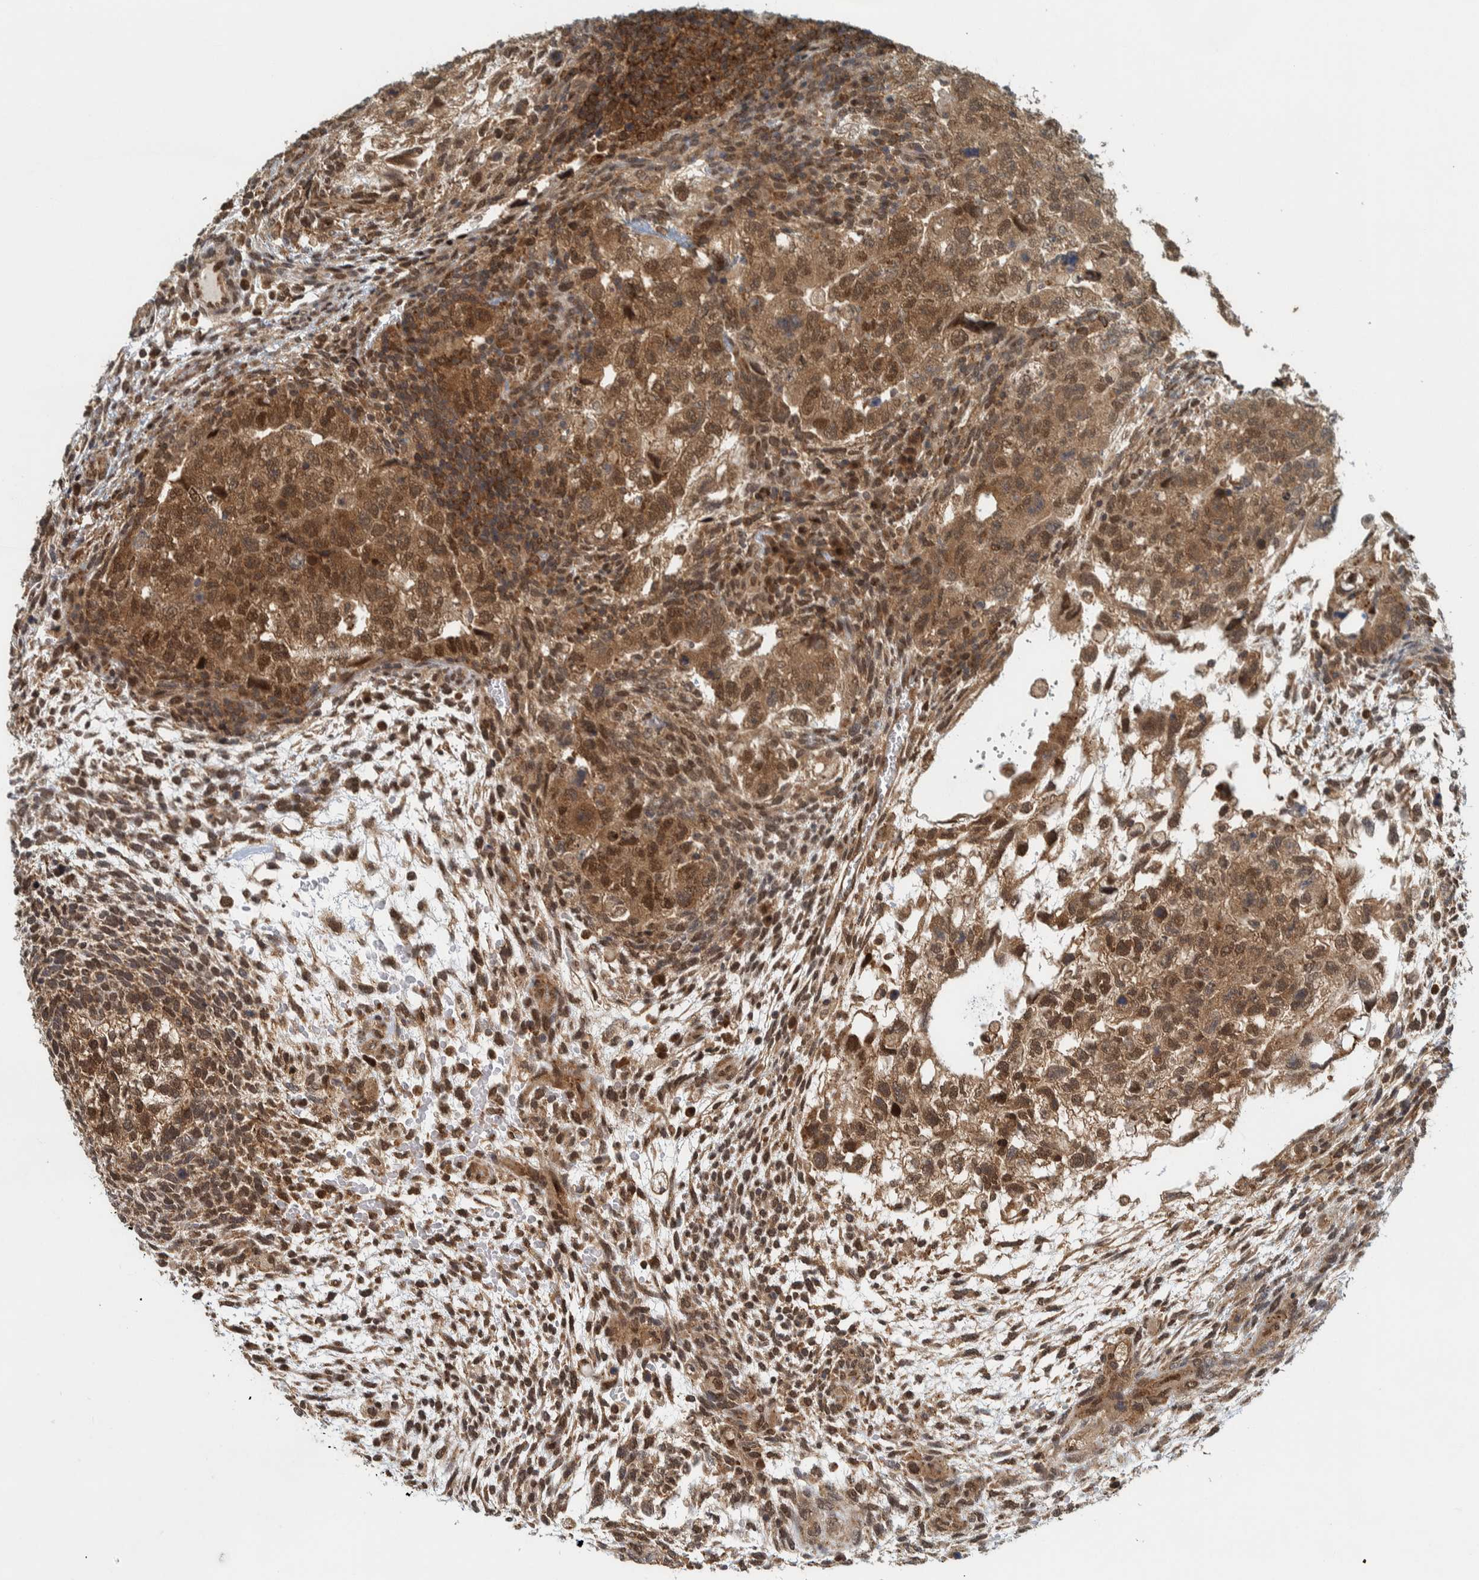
{"staining": {"intensity": "moderate", "quantity": ">75%", "location": "cytoplasmic/membranous,nuclear"}, "tissue": "testis cancer", "cell_type": "Tumor cells", "image_type": "cancer", "snomed": [{"axis": "morphology", "description": "Carcinoma, Embryonal, NOS"}, {"axis": "topography", "description": "Testis"}], "caption": "IHC staining of testis cancer (embryonal carcinoma), which shows medium levels of moderate cytoplasmic/membranous and nuclear staining in approximately >75% of tumor cells indicating moderate cytoplasmic/membranous and nuclear protein positivity. The staining was performed using DAB (3,3'-diaminobenzidine) (brown) for protein detection and nuclei were counterstained in hematoxylin (blue).", "gene": "COPS3", "patient": {"sex": "male", "age": 36}}